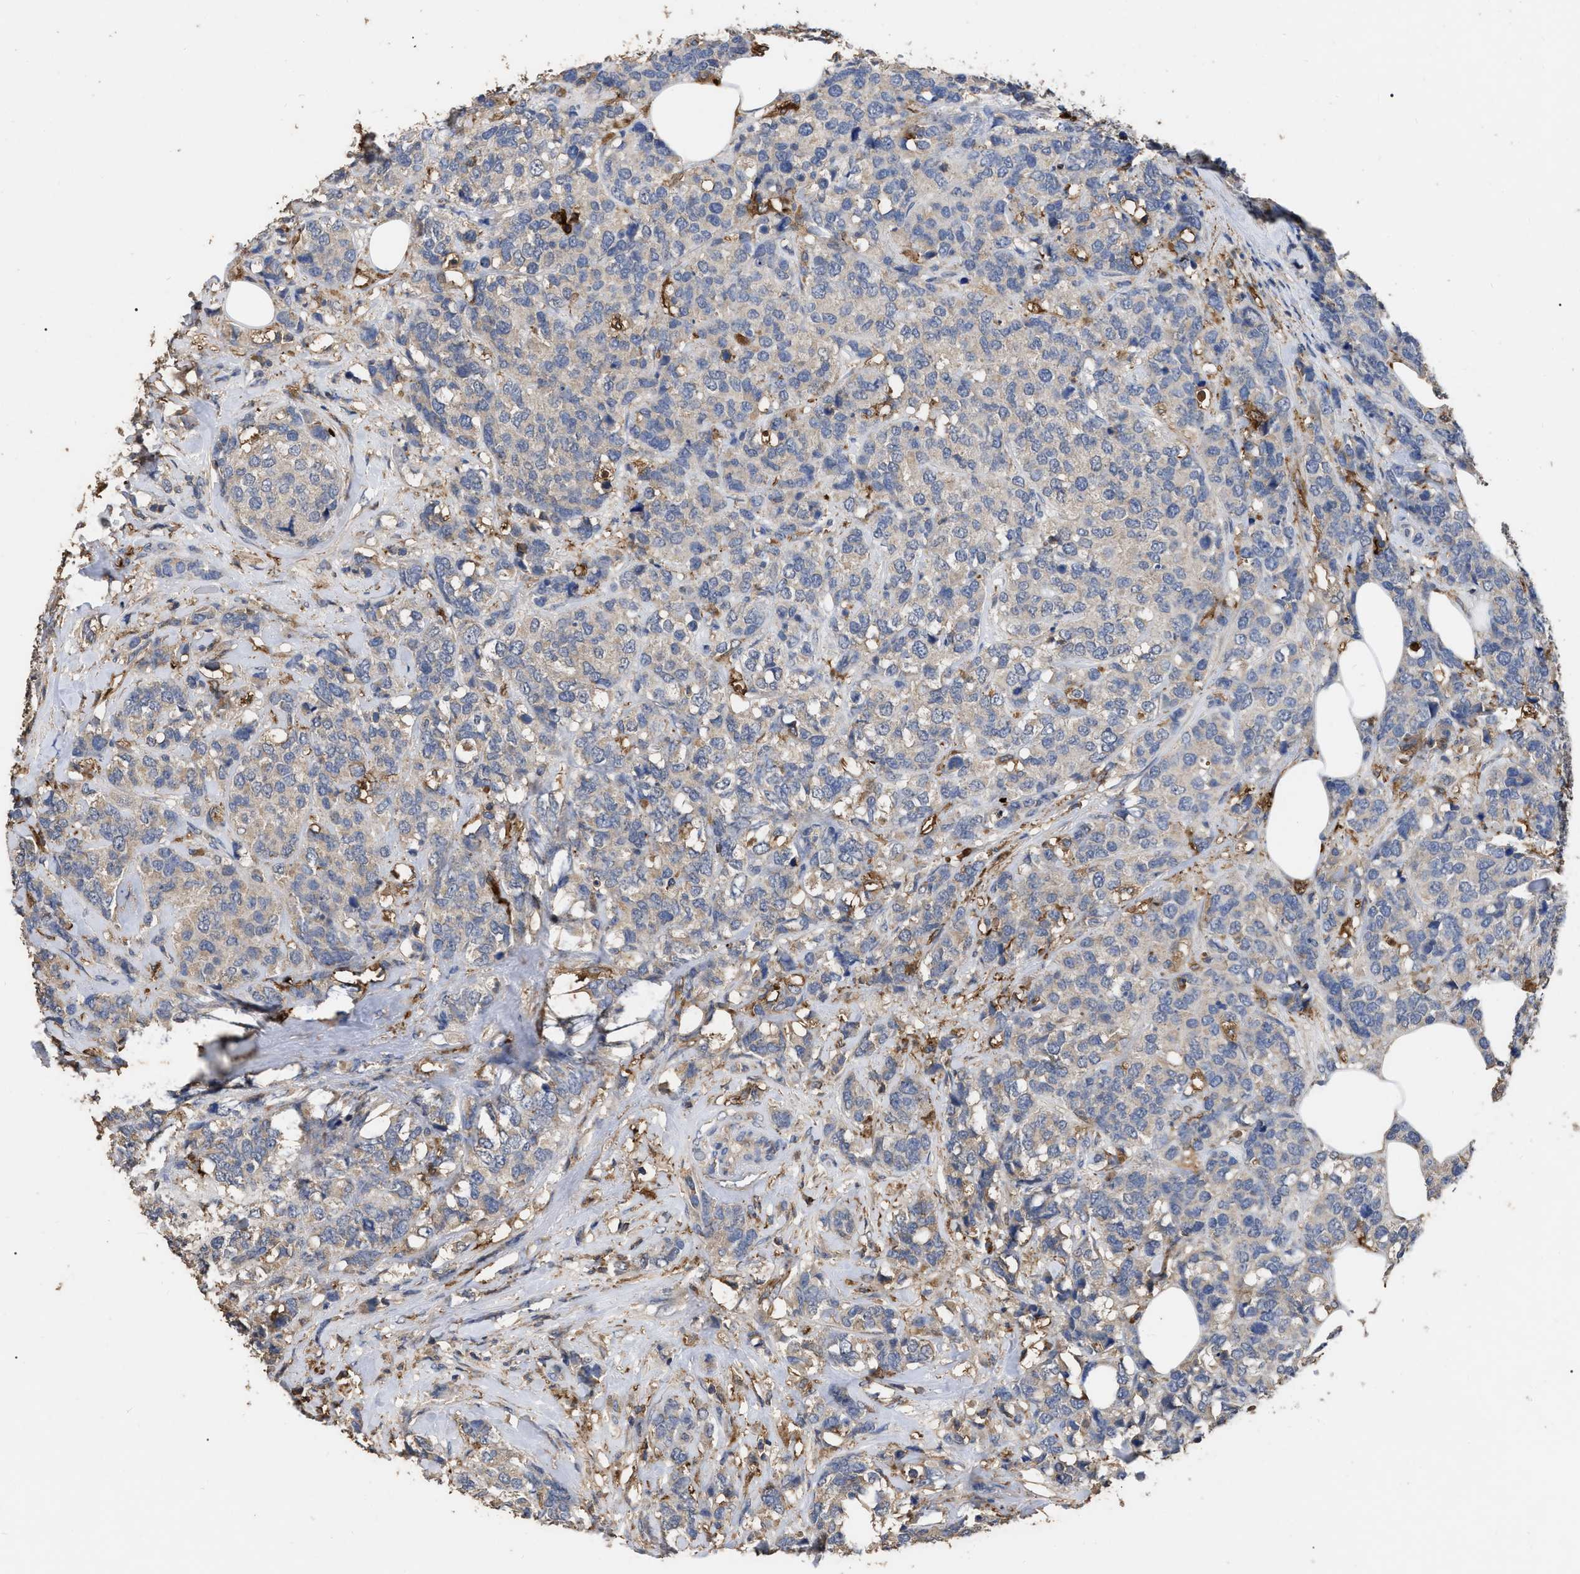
{"staining": {"intensity": "negative", "quantity": "none", "location": "none"}, "tissue": "breast cancer", "cell_type": "Tumor cells", "image_type": "cancer", "snomed": [{"axis": "morphology", "description": "Lobular carcinoma"}, {"axis": "topography", "description": "Breast"}], "caption": "Lobular carcinoma (breast) was stained to show a protein in brown. There is no significant staining in tumor cells. (DAB (3,3'-diaminobenzidine) immunohistochemistry, high magnification).", "gene": "GPR179", "patient": {"sex": "female", "age": 59}}